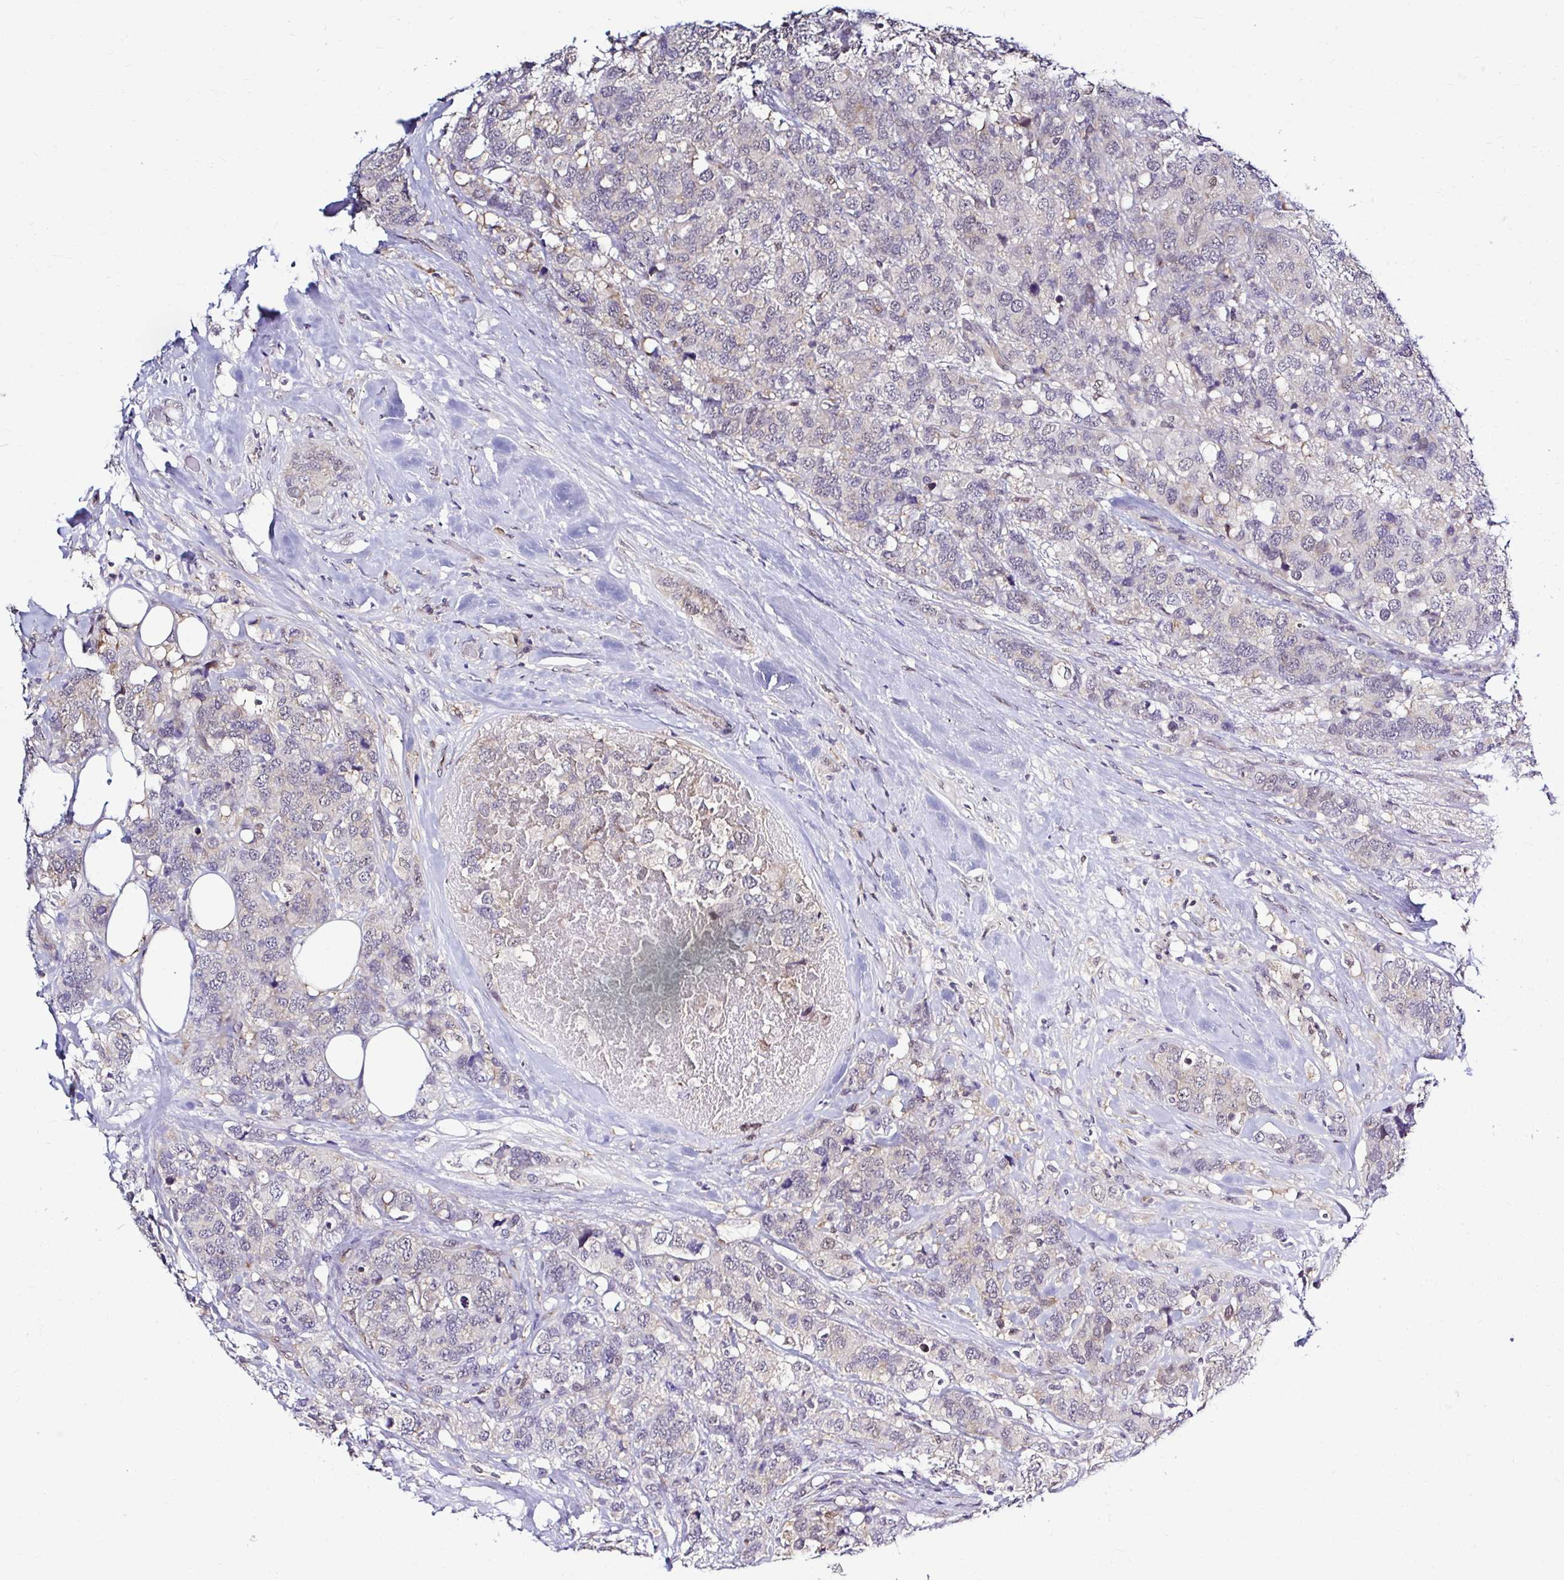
{"staining": {"intensity": "negative", "quantity": "none", "location": "none"}, "tissue": "breast cancer", "cell_type": "Tumor cells", "image_type": "cancer", "snomed": [{"axis": "morphology", "description": "Lobular carcinoma"}, {"axis": "topography", "description": "Breast"}], "caption": "High power microscopy histopathology image of an immunohistochemistry image of breast lobular carcinoma, revealing no significant staining in tumor cells.", "gene": "PSMD3", "patient": {"sex": "female", "age": 59}}